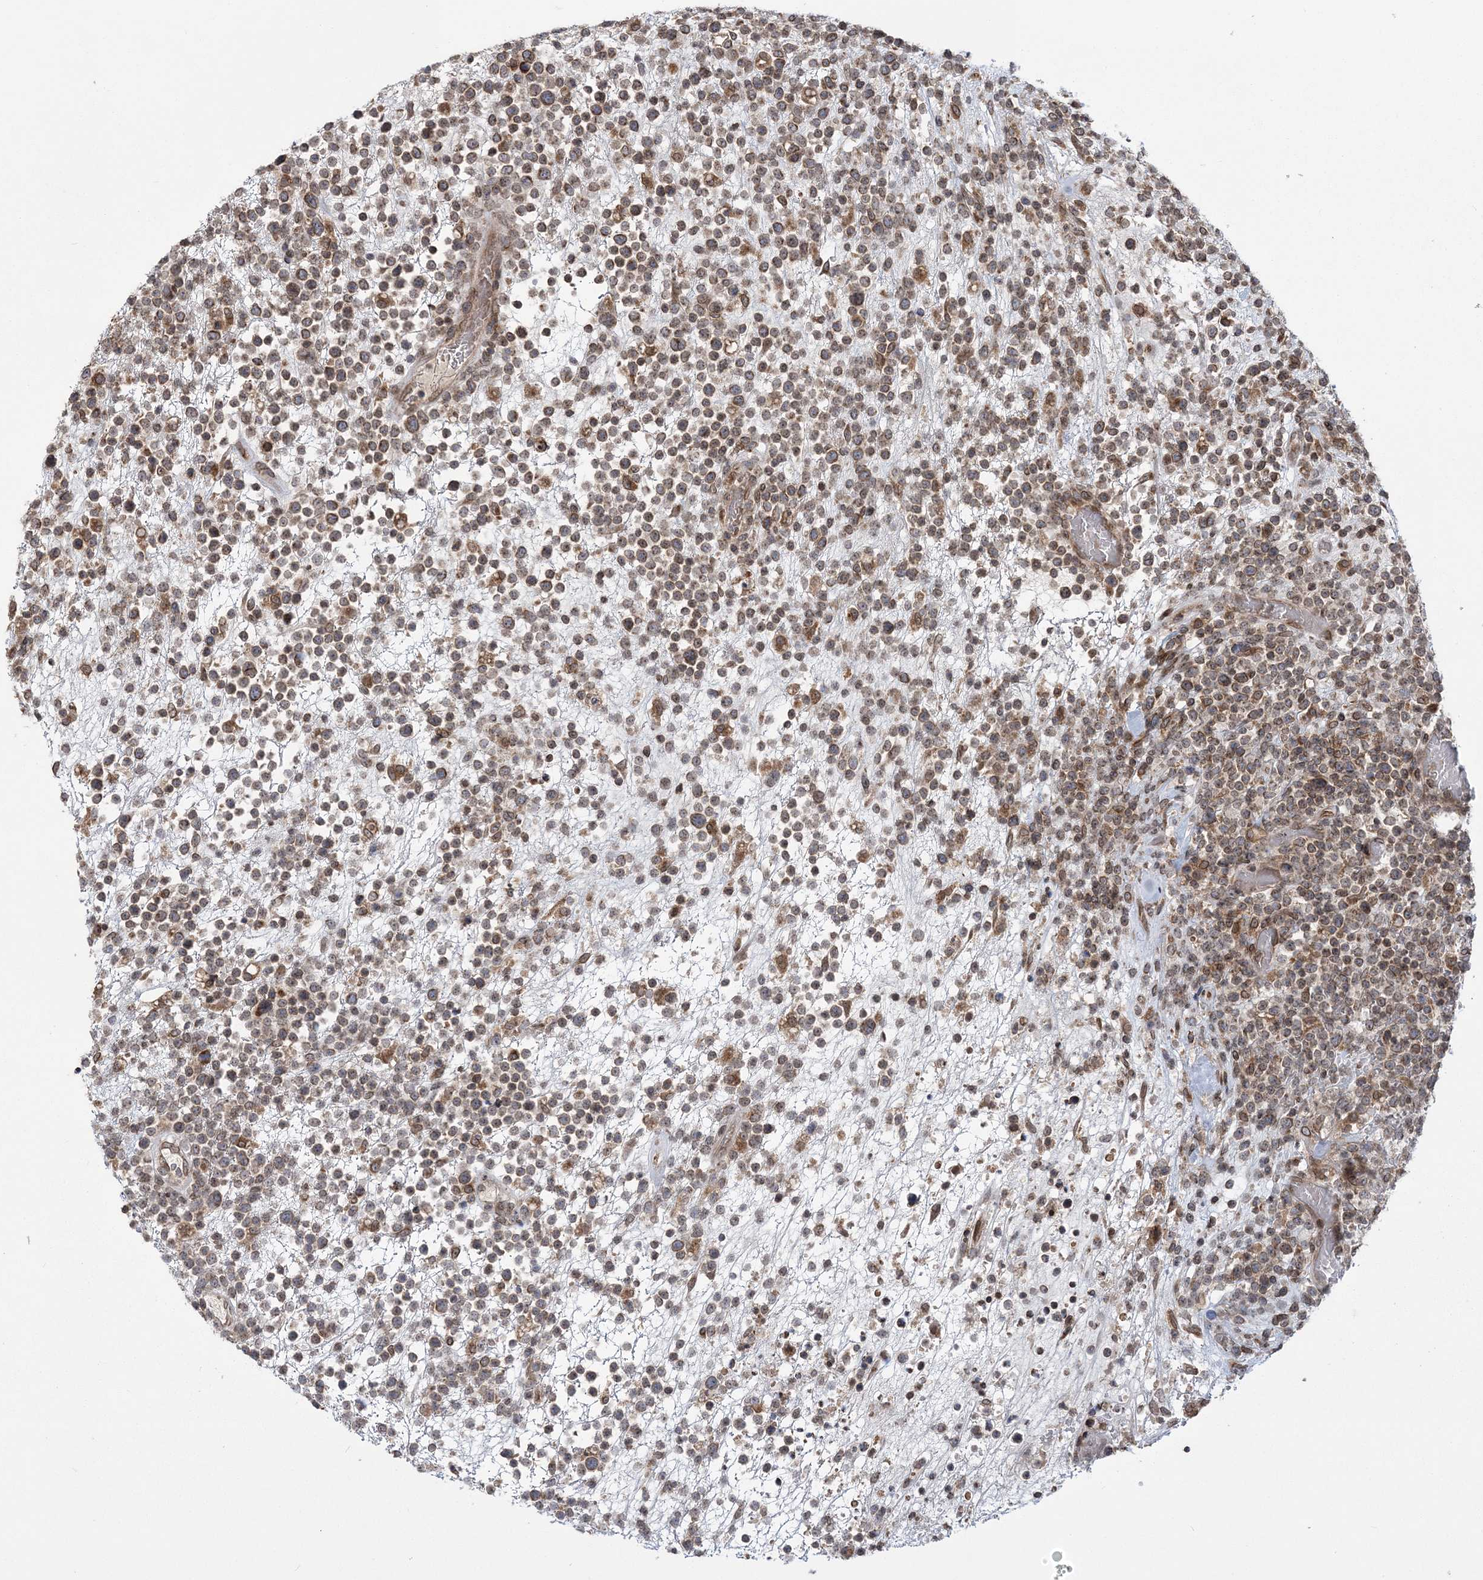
{"staining": {"intensity": "moderate", "quantity": ">75%", "location": "cytoplasmic/membranous,nuclear"}, "tissue": "lymphoma", "cell_type": "Tumor cells", "image_type": "cancer", "snomed": [{"axis": "morphology", "description": "Malignant lymphoma, non-Hodgkin's type, High grade"}, {"axis": "topography", "description": "Colon"}], "caption": "DAB (3,3'-diaminobenzidine) immunohistochemical staining of human lymphoma shows moderate cytoplasmic/membranous and nuclear protein positivity in about >75% of tumor cells.", "gene": "DNAJC27", "patient": {"sex": "female", "age": 53}}